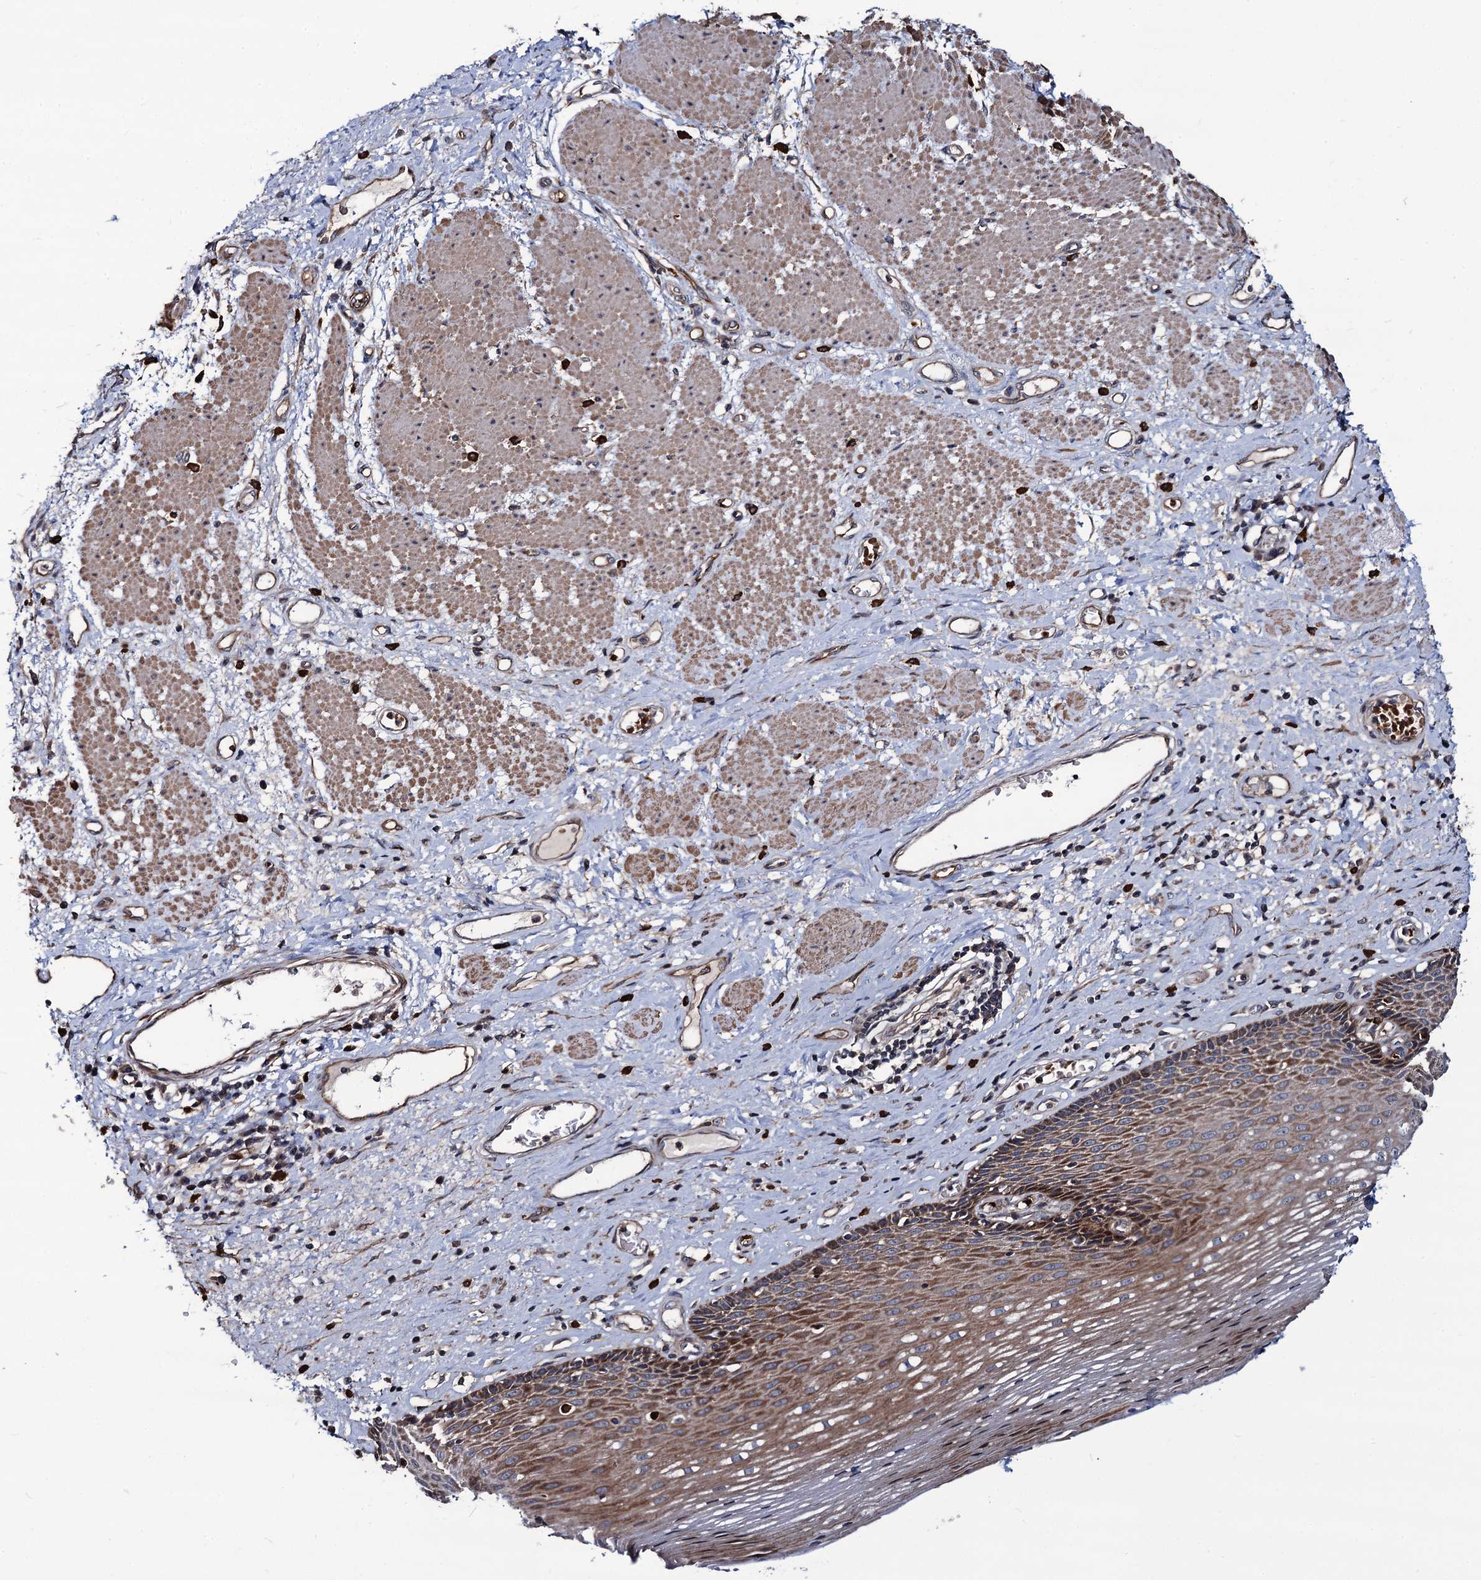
{"staining": {"intensity": "moderate", "quantity": "25%-75%", "location": "cytoplasmic/membranous"}, "tissue": "esophagus", "cell_type": "Squamous epithelial cells", "image_type": "normal", "snomed": [{"axis": "morphology", "description": "Normal tissue, NOS"}, {"axis": "morphology", "description": "Adenocarcinoma, NOS"}, {"axis": "topography", "description": "Esophagus"}], "caption": "Immunohistochemical staining of benign esophagus displays moderate cytoplasmic/membranous protein positivity in about 25%-75% of squamous epithelial cells. (DAB (3,3'-diaminobenzidine) IHC with brightfield microscopy, high magnification).", "gene": "KXD1", "patient": {"sex": "male", "age": 62}}